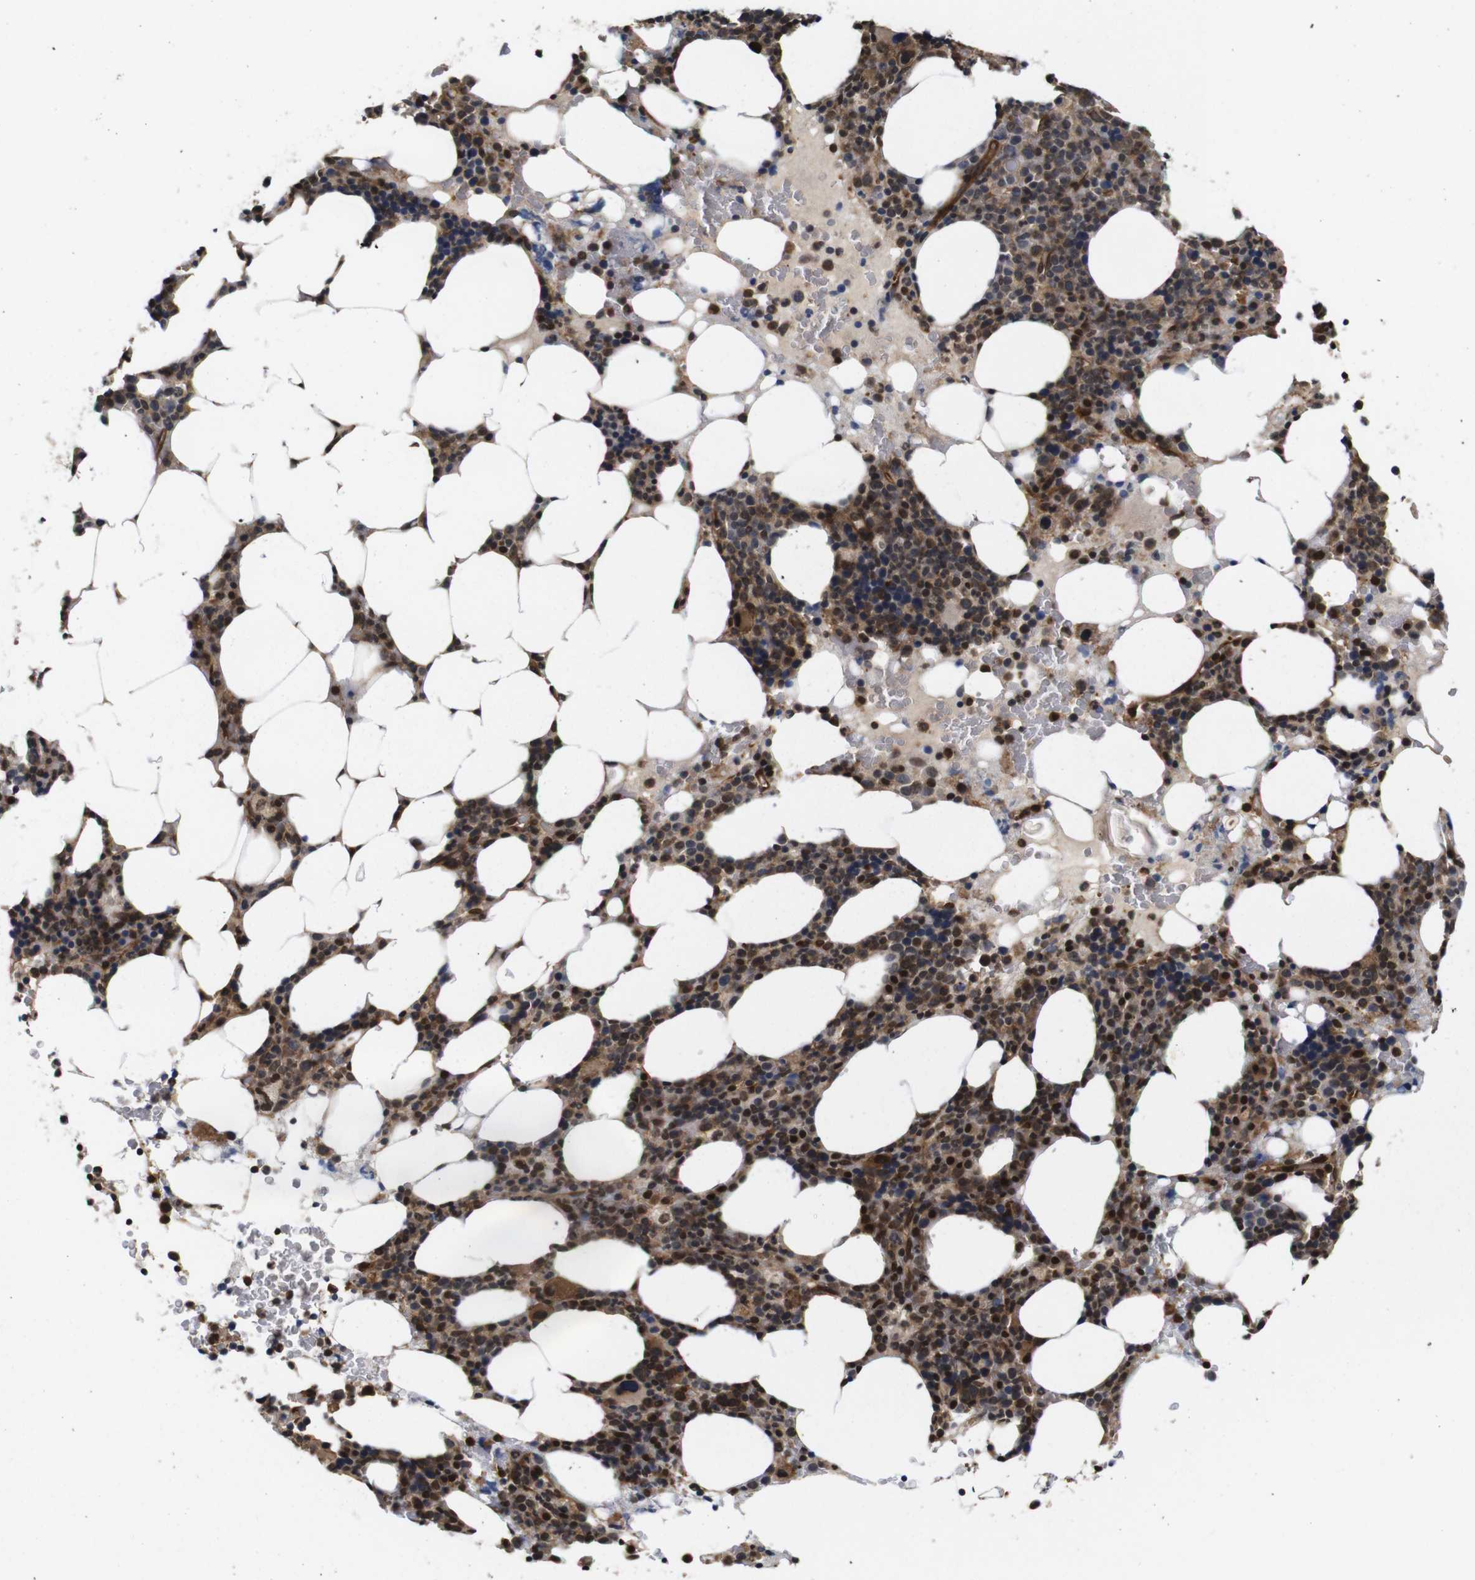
{"staining": {"intensity": "strong", "quantity": "25%-75%", "location": "cytoplasmic/membranous,nuclear"}, "tissue": "bone marrow", "cell_type": "Hematopoietic cells", "image_type": "normal", "snomed": [{"axis": "morphology", "description": "Normal tissue, NOS"}, {"axis": "morphology", "description": "Inflammation, NOS"}, {"axis": "topography", "description": "Bone marrow"}], "caption": "Strong cytoplasmic/membranous,nuclear protein expression is seen in approximately 25%-75% of hematopoietic cells in bone marrow.", "gene": "NANOS1", "patient": {"sex": "female", "age": 84}}